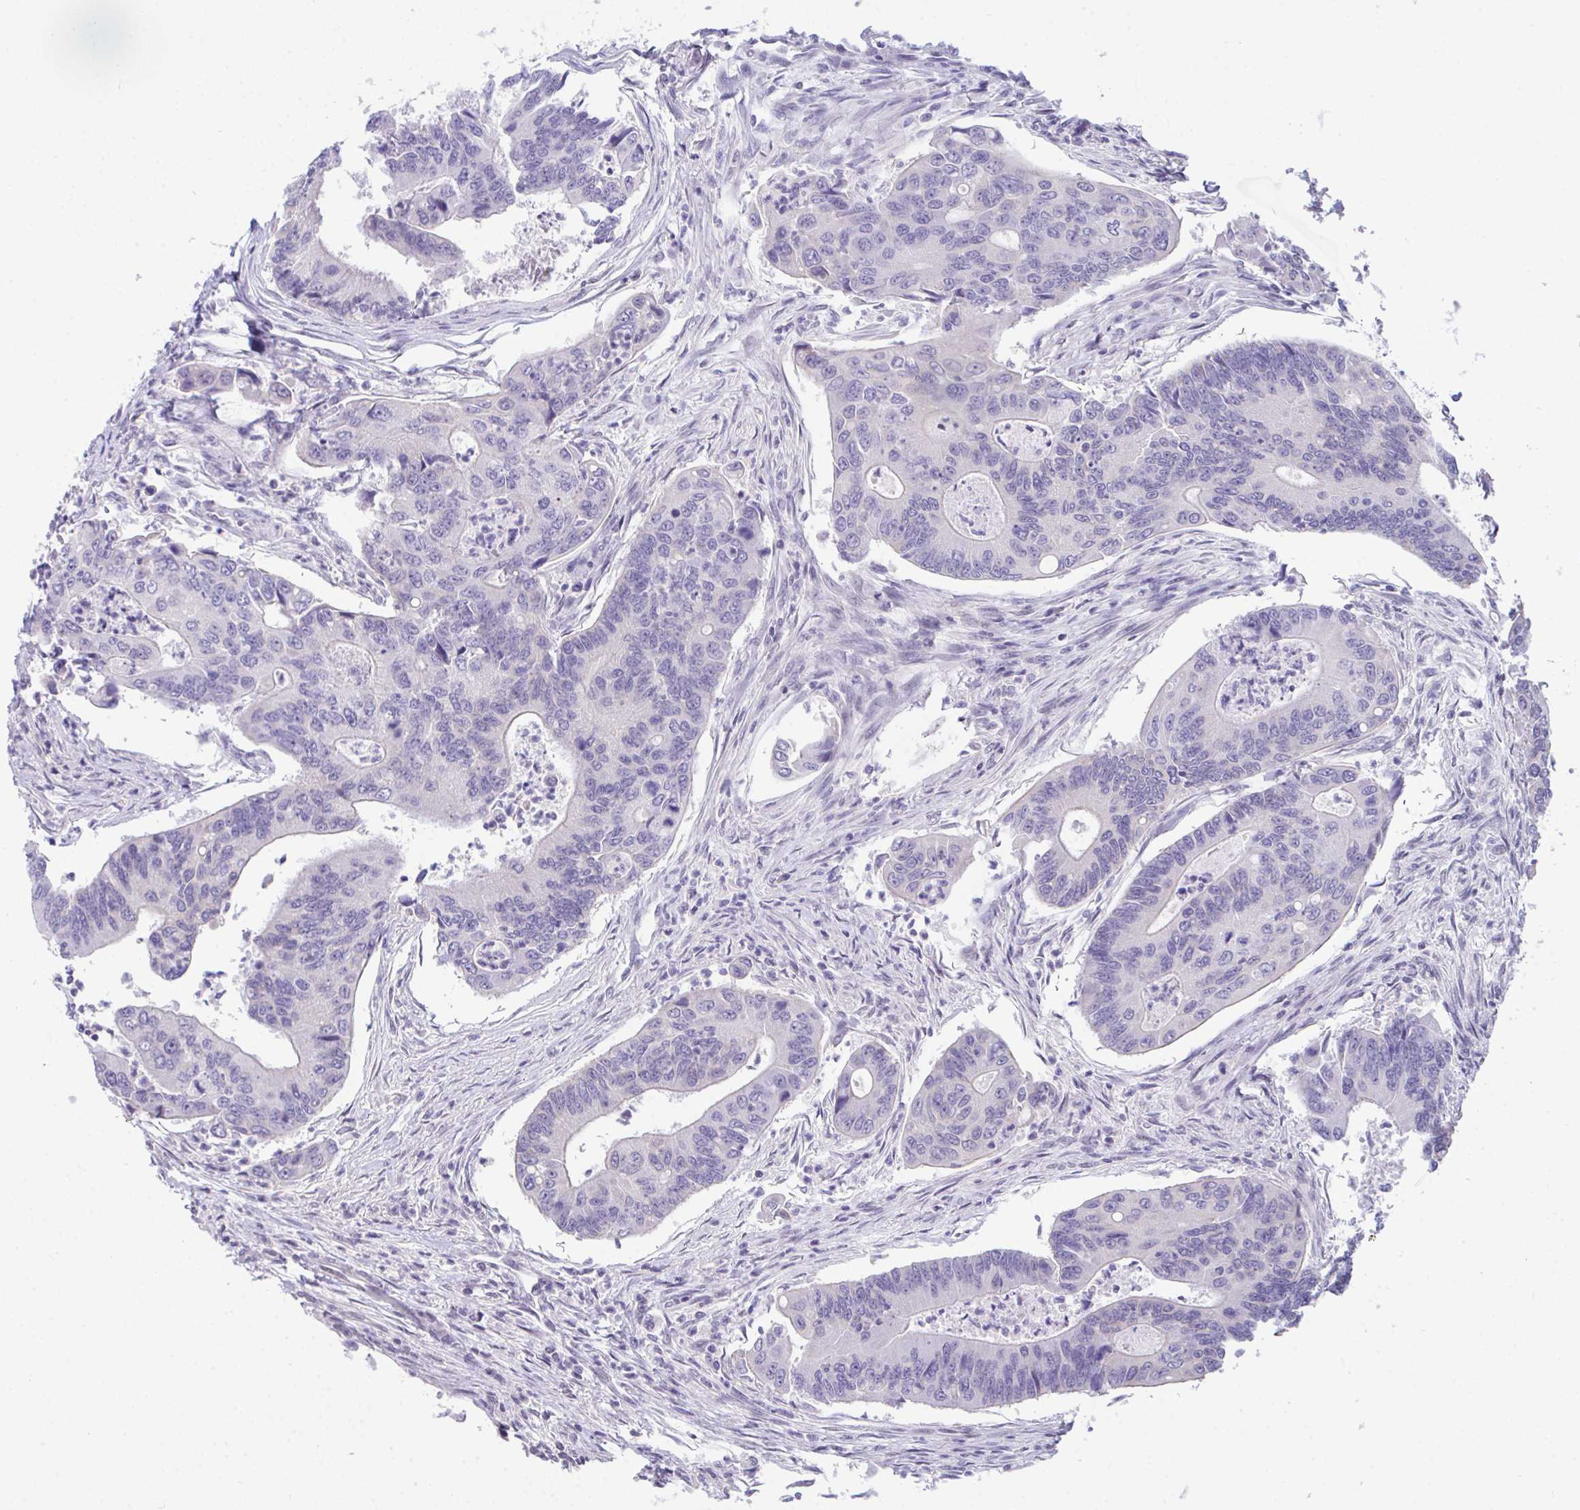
{"staining": {"intensity": "negative", "quantity": "none", "location": "none"}, "tissue": "colorectal cancer", "cell_type": "Tumor cells", "image_type": "cancer", "snomed": [{"axis": "morphology", "description": "Adenocarcinoma, NOS"}, {"axis": "topography", "description": "Colon"}], "caption": "IHC of colorectal adenocarcinoma shows no expression in tumor cells.", "gene": "ATP6V0D2", "patient": {"sex": "female", "age": 67}}